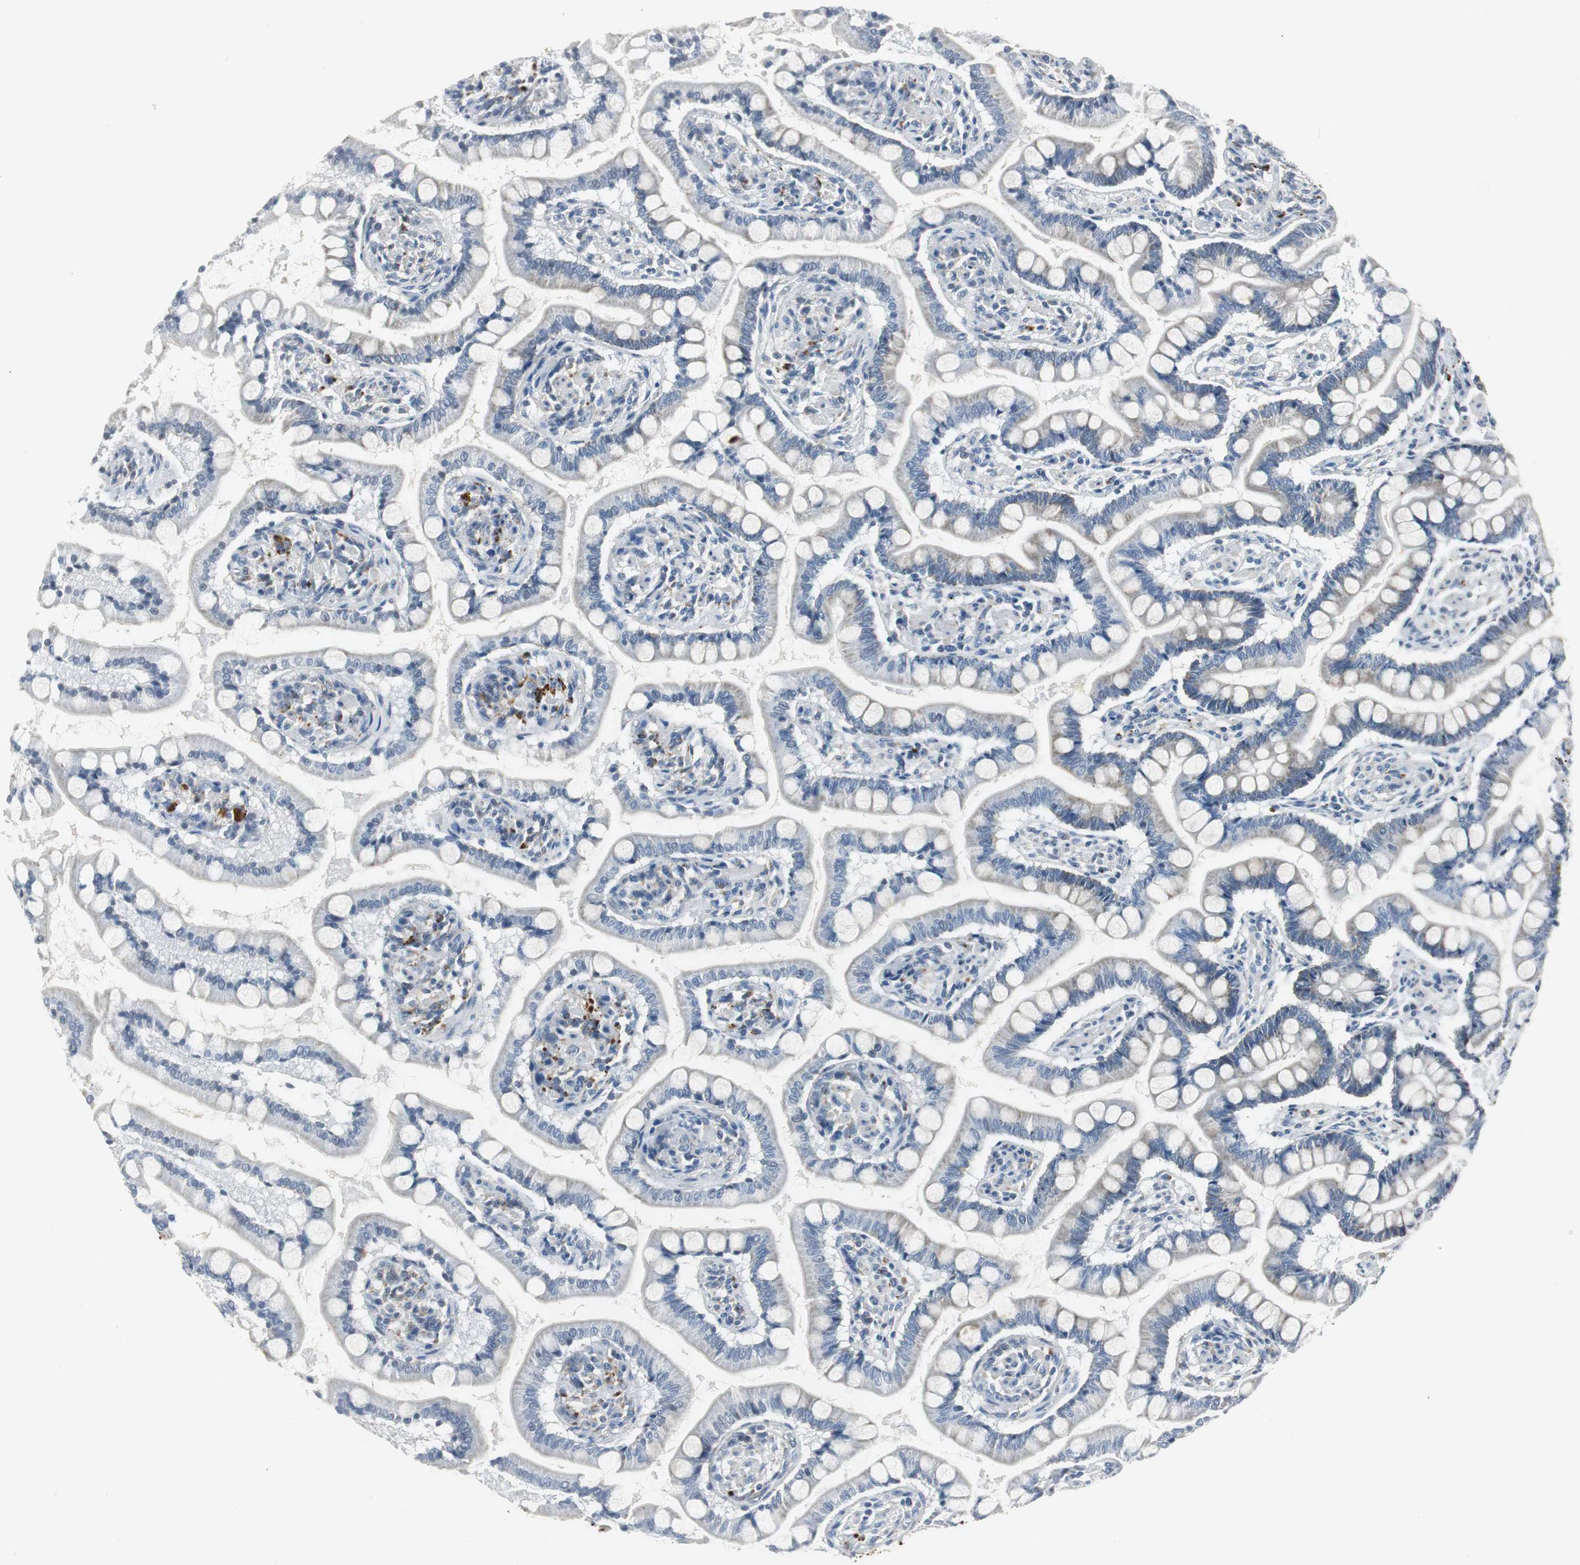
{"staining": {"intensity": "weak", "quantity": "25%-75%", "location": "cytoplasmic/membranous"}, "tissue": "small intestine", "cell_type": "Glandular cells", "image_type": "normal", "snomed": [{"axis": "morphology", "description": "Normal tissue, NOS"}, {"axis": "topography", "description": "Small intestine"}], "caption": "Immunohistochemical staining of unremarkable human small intestine shows weak cytoplasmic/membranous protein positivity in about 25%-75% of glandular cells.", "gene": "NLGN1", "patient": {"sex": "male", "age": 41}}